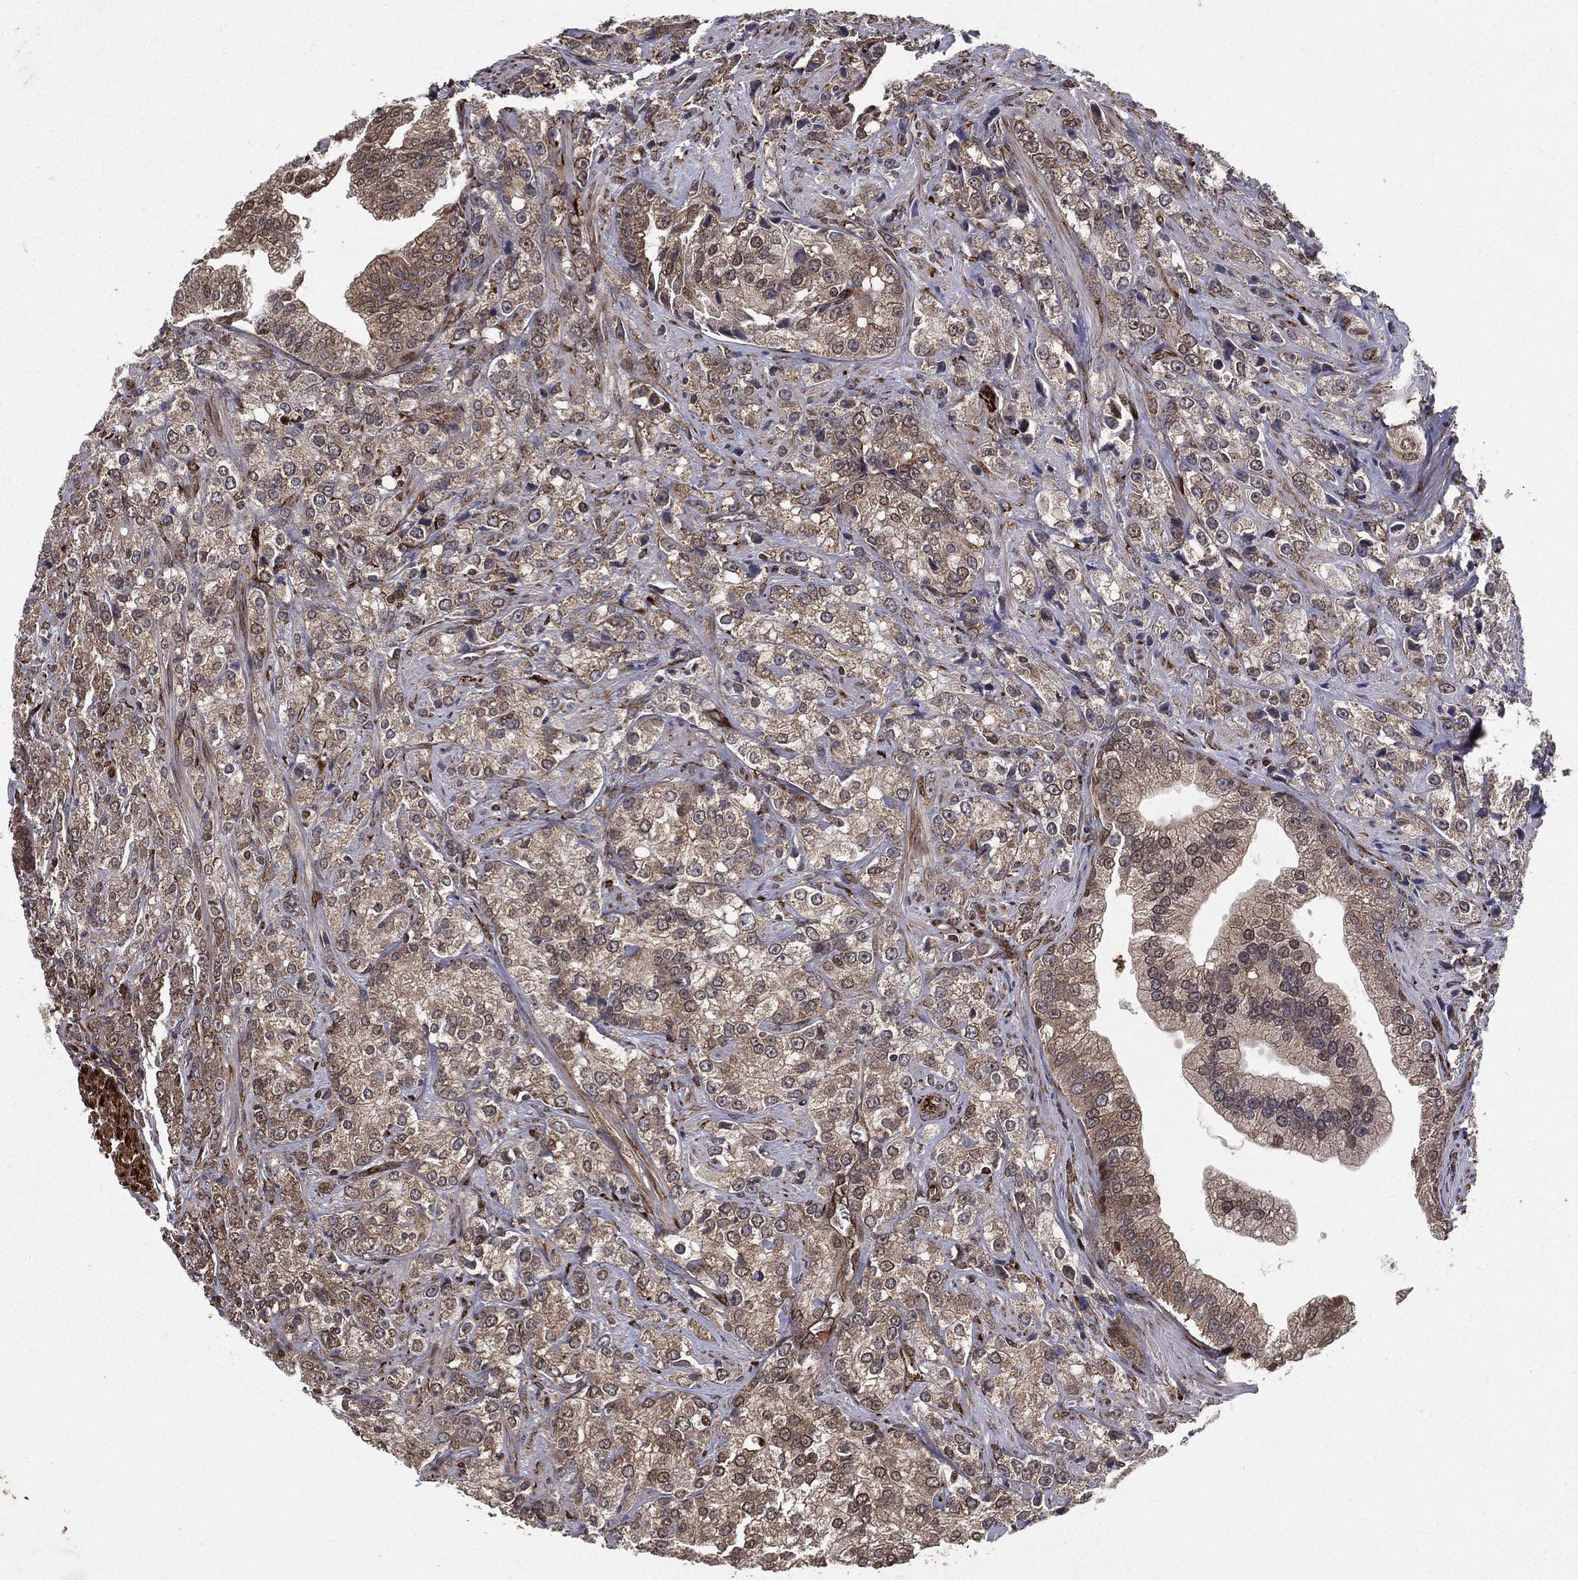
{"staining": {"intensity": "weak", "quantity": ">75%", "location": "cytoplasmic/membranous"}, "tissue": "prostate cancer", "cell_type": "Tumor cells", "image_type": "cancer", "snomed": [{"axis": "morphology", "description": "Adenocarcinoma, NOS"}, {"axis": "topography", "description": "Prostate and seminal vesicle, NOS"}, {"axis": "topography", "description": "Prostate"}], "caption": "Prostate adenocarcinoma tissue demonstrates weak cytoplasmic/membranous staining in approximately >75% of tumor cells (DAB (3,3'-diaminobenzidine) IHC with brightfield microscopy, high magnification).", "gene": "CERS2", "patient": {"sex": "male", "age": 68}}